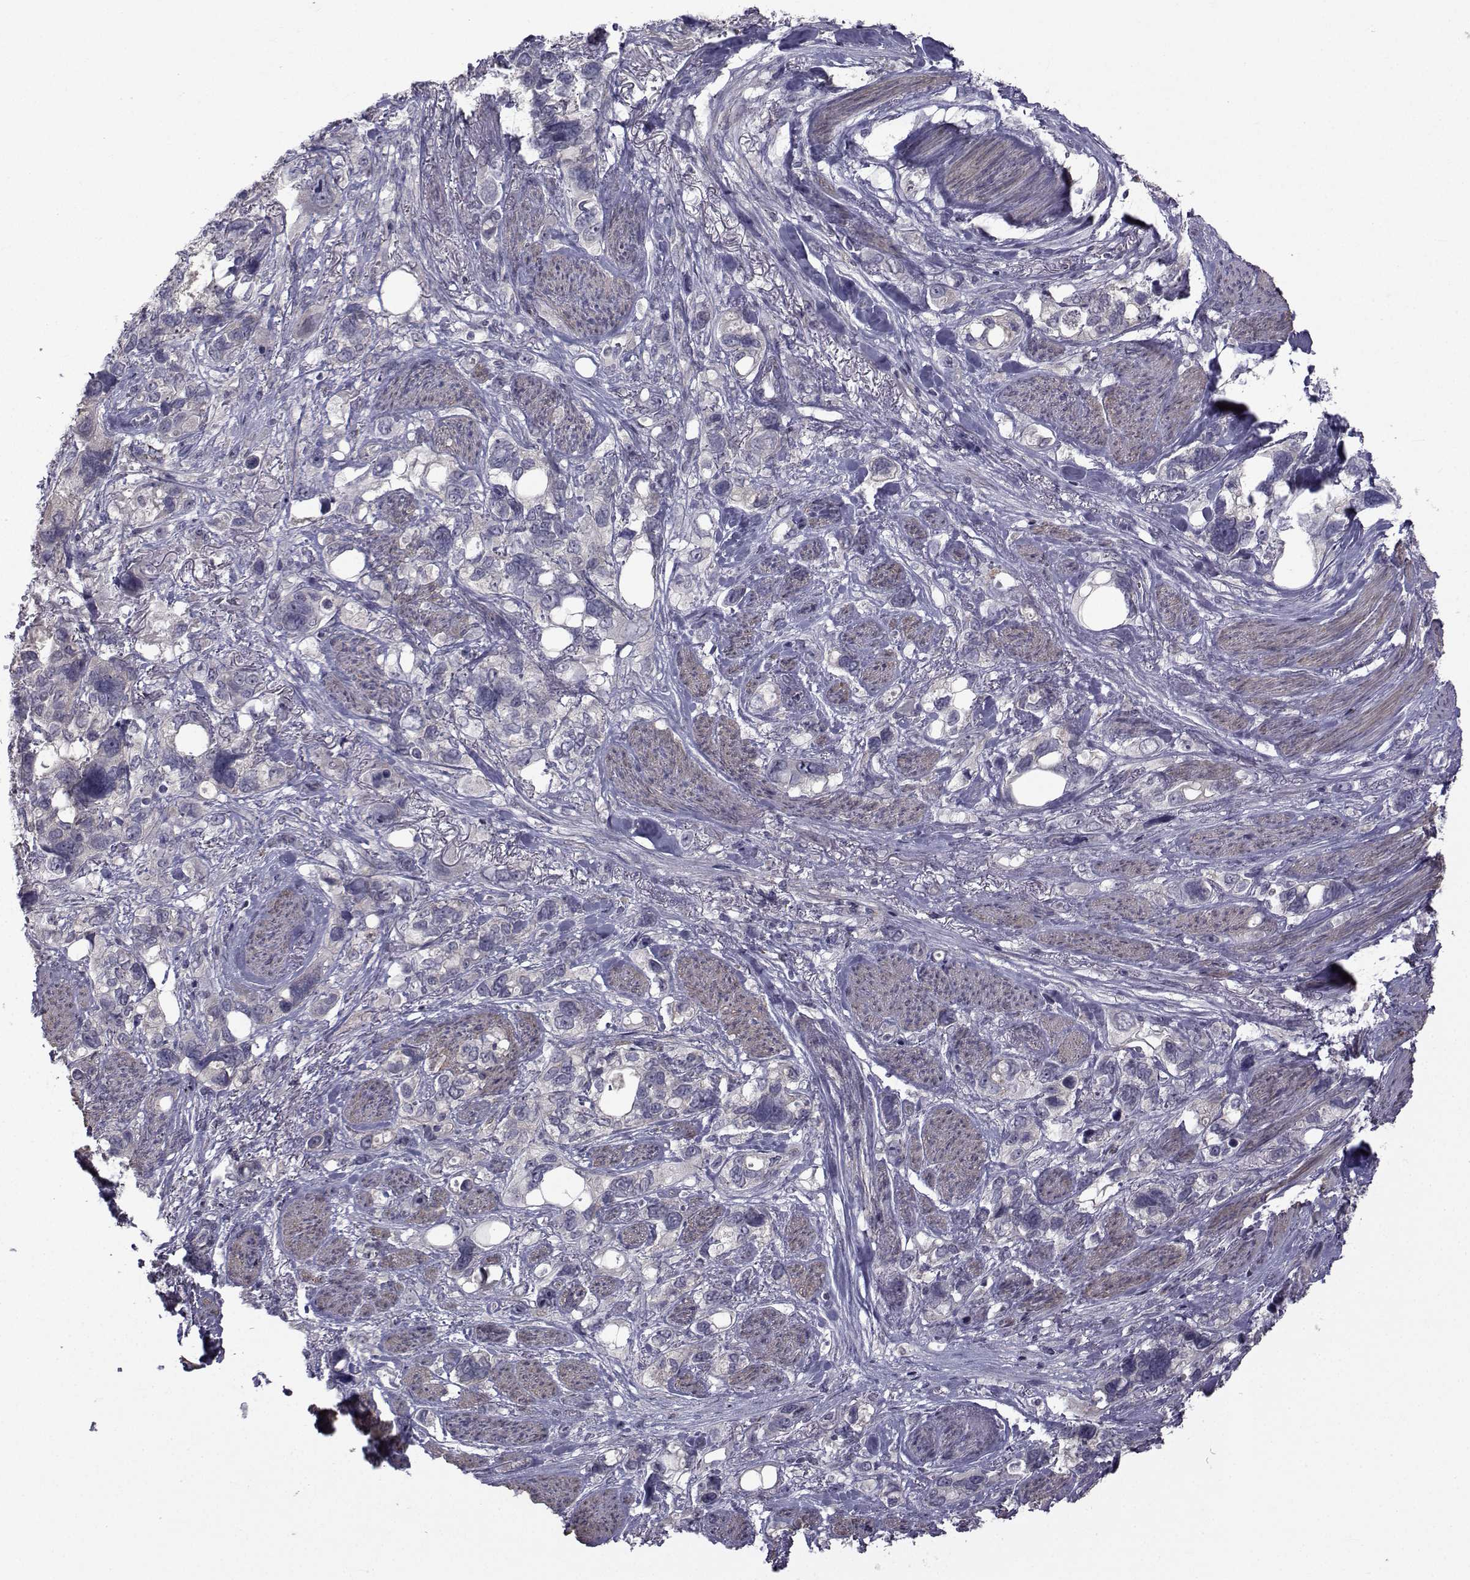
{"staining": {"intensity": "negative", "quantity": "none", "location": "none"}, "tissue": "stomach cancer", "cell_type": "Tumor cells", "image_type": "cancer", "snomed": [{"axis": "morphology", "description": "Adenocarcinoma, NOS"}, {"axis": "topography", "description": "Stomach, upper"}], "caption": "Human stomach cancer stained for a protein using IHC shows no staining in tumor cells.", "gene": "FDXR", "patient": {"sex": "female", "age": 81}}